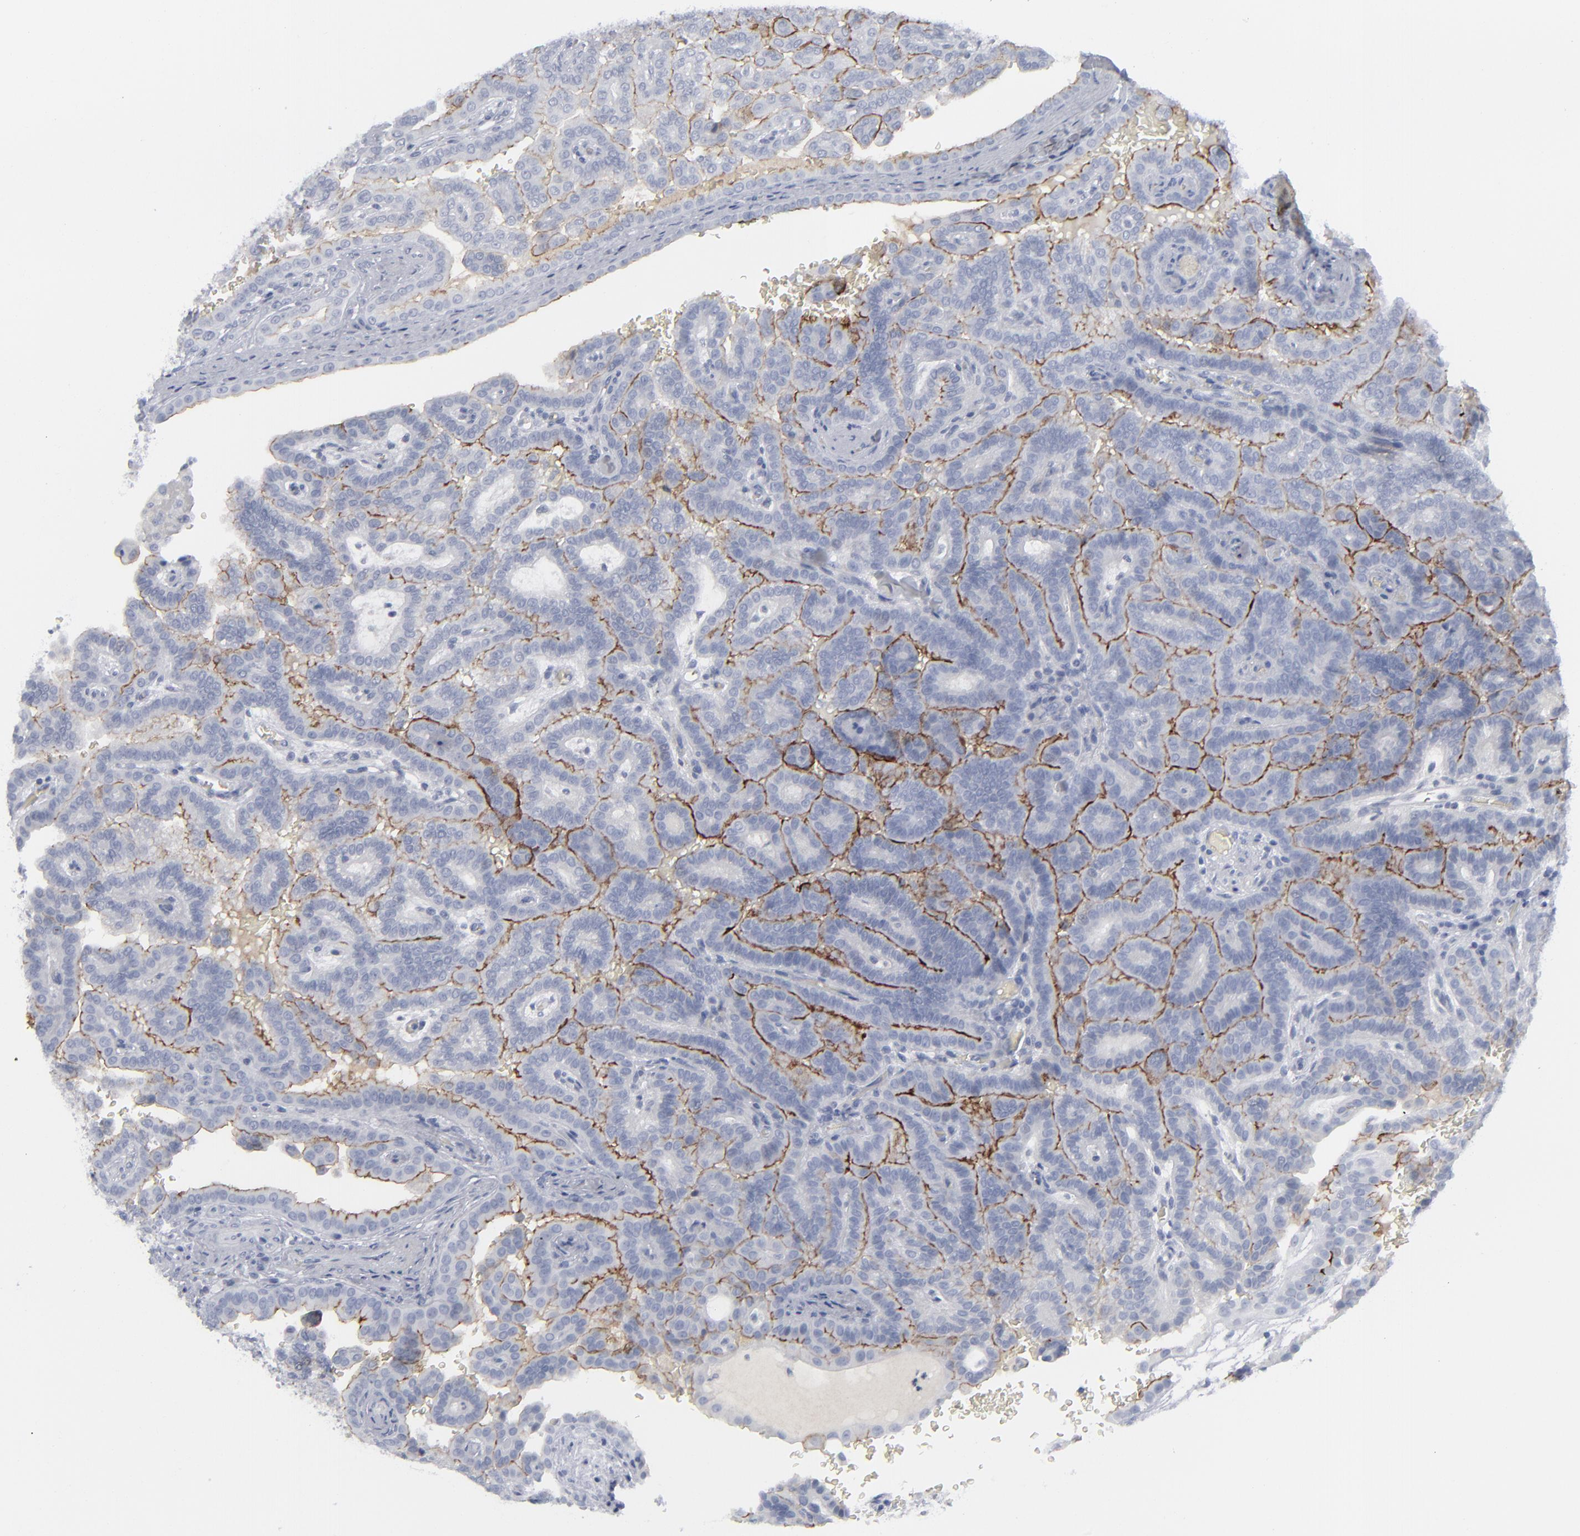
{"staining": {"intensity": "strong", "quantity": "25%-75%", "location": "cytoplasmic/membranous"}, "tissue": "renal cancer", "cell_type": "Tumor cells", "image_type": "cancer", "snomed": [{"axis": "morphology", "description": "Adenocarcinoma, NOS"}, {"axis": "topography", "description": "Kidney"}], "caption": "The micrograph exhibits immunohistochemical staining of renal adenocarcinoma. There is strong cytoplasmic/membranous positivity is present in approximately 25%-75% of tumor cells. Using DAB (brown) and hematoxylin (blue) stains, captured at high magnification using brightfield microscopy.", "gene": "MSLN", "patient": {"sex": "male", "age": 61}}